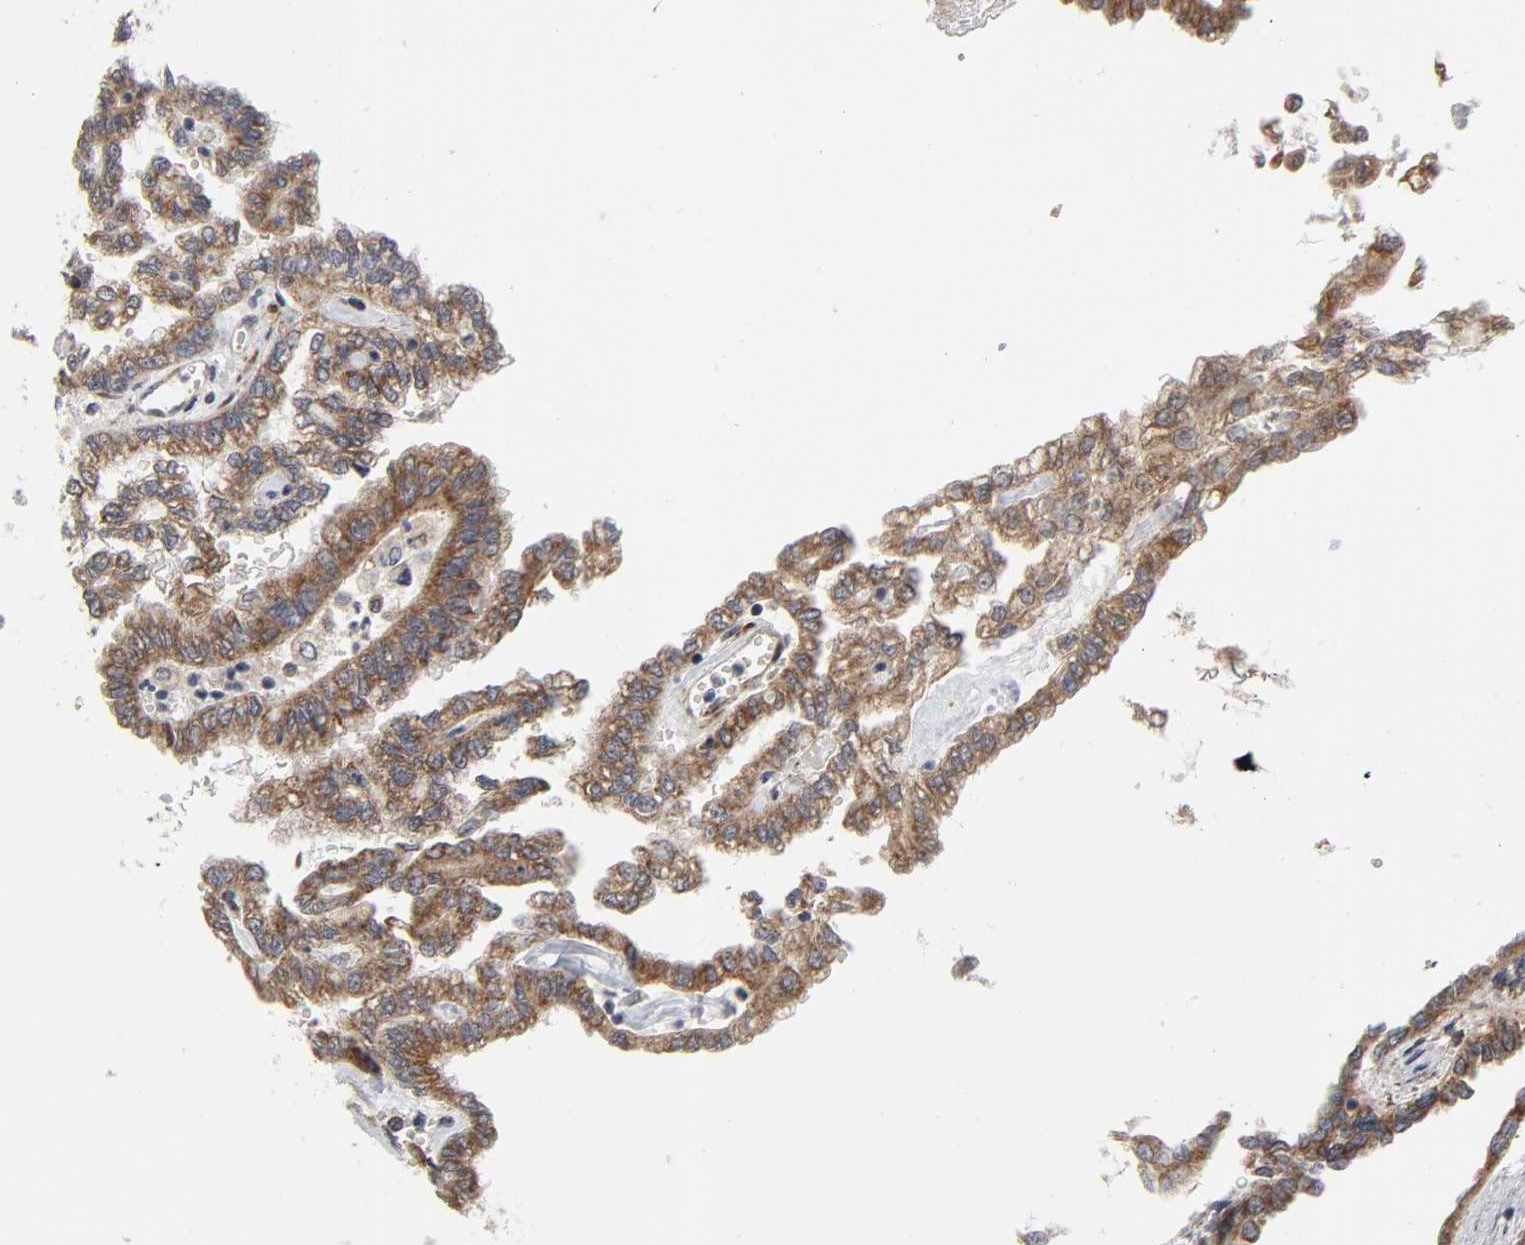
{"staining": {"intensity": "moderate", "quantity": ">75%", "location": "cytoplasmic/membranous"}, "tissue": "renal cancer", "cell_type": "Tumor cells", "image_type": "cancer", "snomed": [{"axis": "morphology", "description": "Inflammation, NOS"}, {"axis": "morphology", "description": "Adenocarcinoma, NOS"}, {"axis": "topography", "description": "Kidney"}], "caption": "This histopathology image exhibits immunohistochemistry staining of adenocarcinoma (renal), with medium moderate cytoplasmic/membranous positivity in about >75% of tumor cells.", "gene": "SLC30A9", "patient": {"sex": "male", "age": 68}}